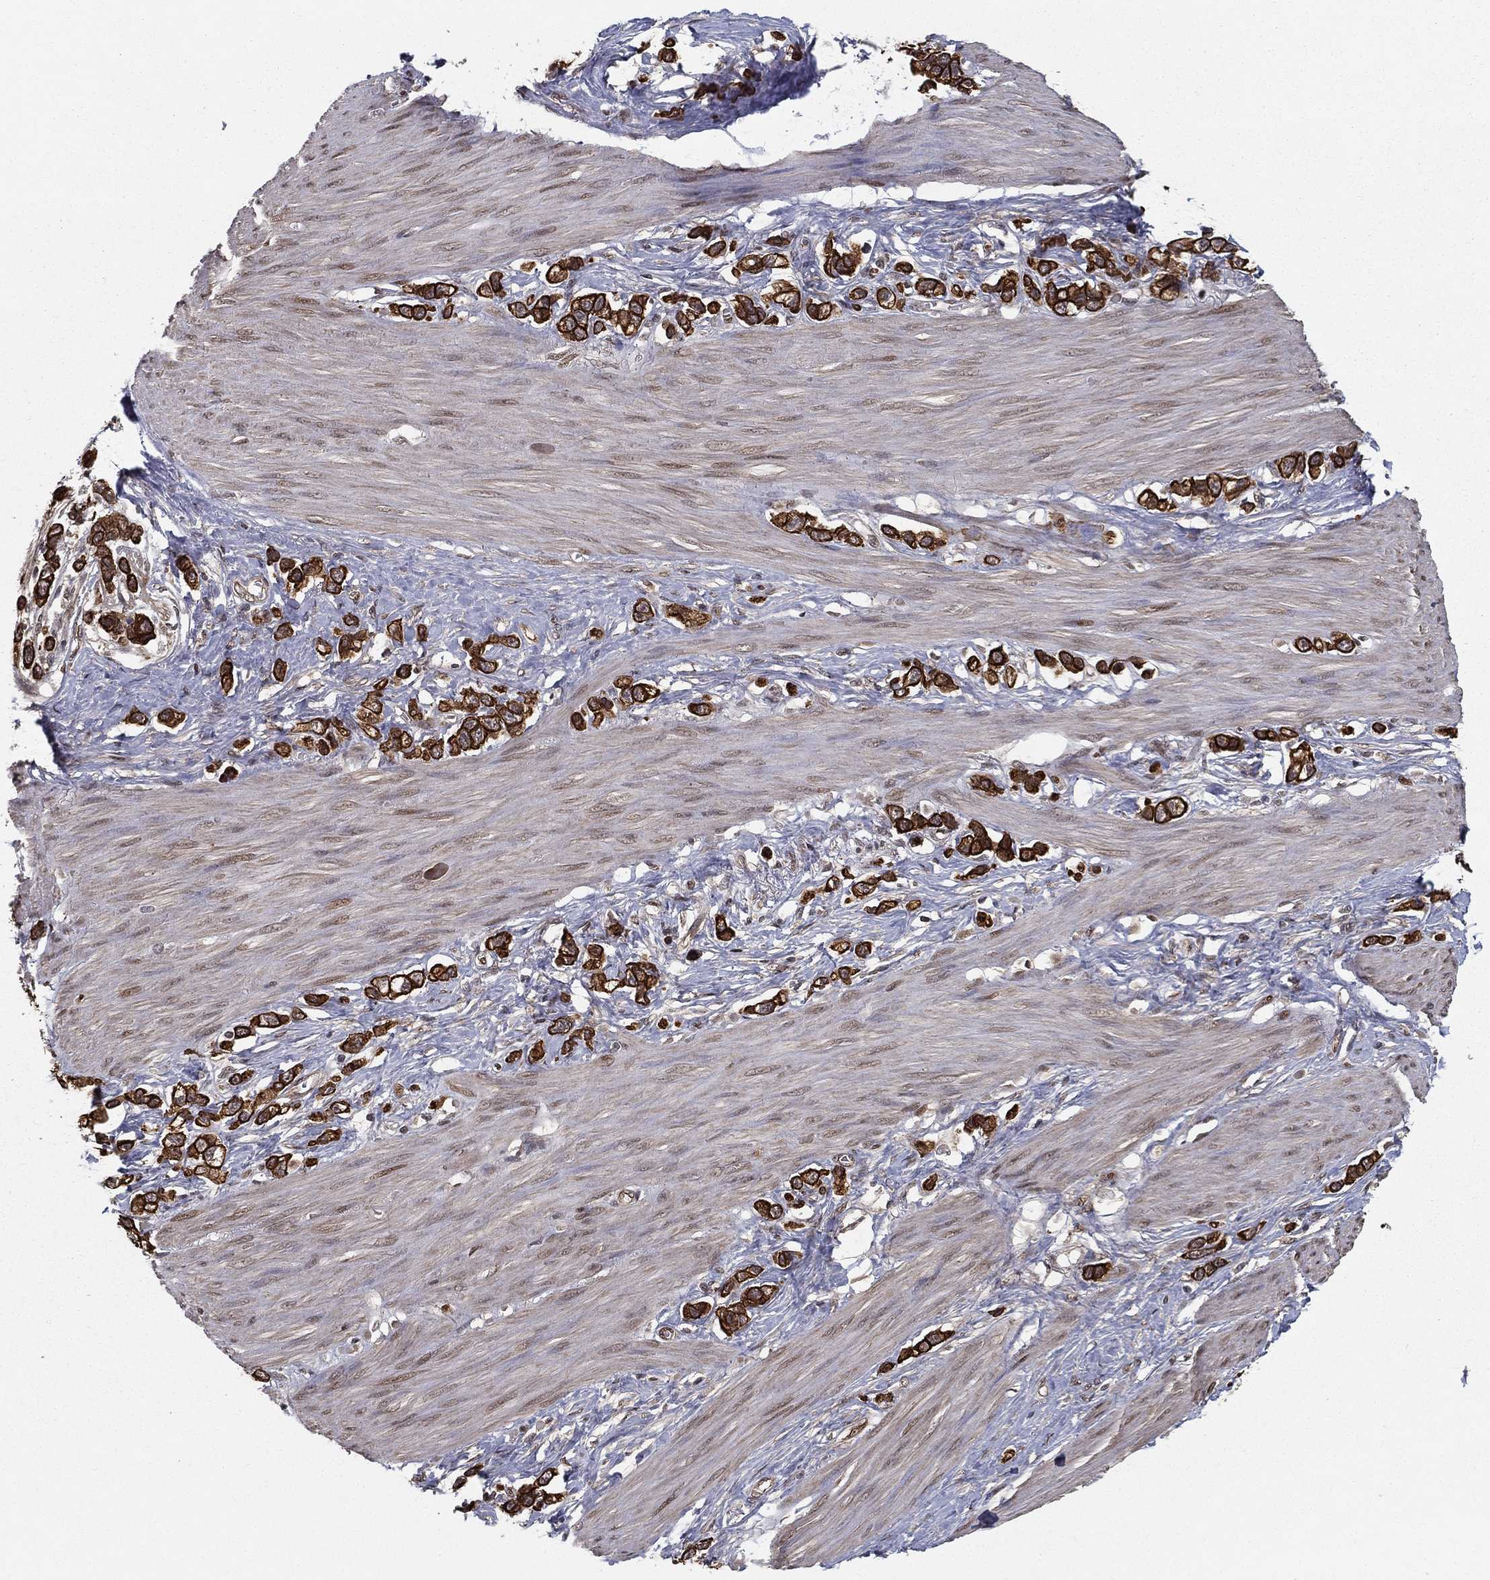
{"staining": {"intensity": "strong", "quantity": ">75%", "location": "cytoplasmic/membranous"}, "tissue": "stomach cancer", "cell_type": "Tumor cells", "image_type": "cancer", "snomed": [{"axis": "morphology", "description": "Normal tissue, NOS"}, {"axis": "morphology", "description": "Adenocarcinoma, NOS"}, {"axis": "morphology", "description": "Adenocarcinoma, High grade"}, {"axis": "topography", "description": "Stomach, upper"}, {"axis": "topography", "description": "Stomach"}], "caption": "High-power microscopy captured an immunohistochemistry photomicrograph of stomach cancer (adenocarcinoma (high-grade)), revealing strong cytoplasmic/membranous positivity in about >75% of tumor cells. (DAB IHC, brown staining for protein, blue staining for nuclei).", "gene": "SLC6A6", "patient": {"sex": "female", "age": 65}}